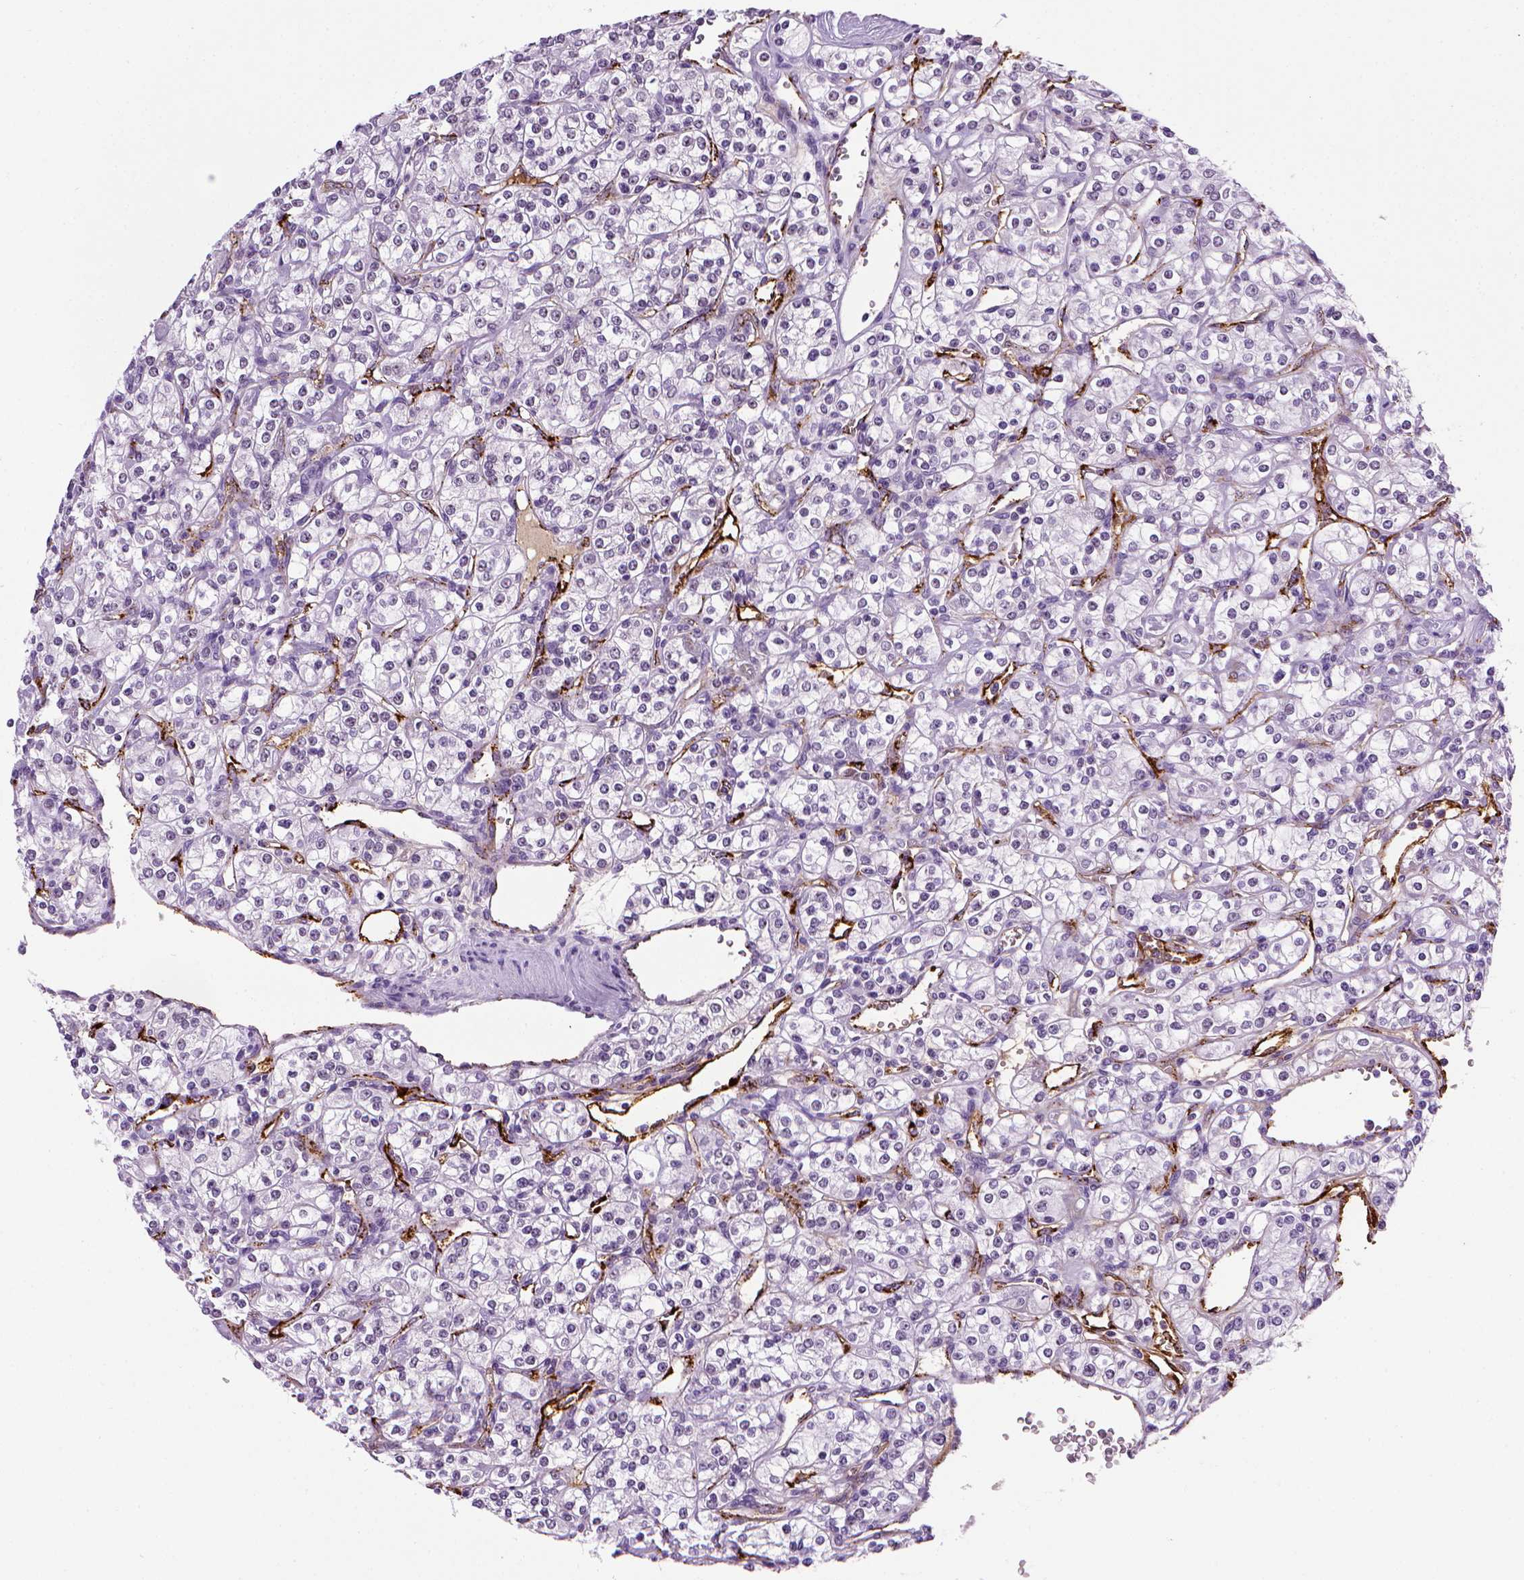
{"staining": {"intensity": "negative", "quantity": "none", "location": "none"}, "tissue": "renal cancer", "cell_type": "Tumor cells", "image_type": "cancer", "snomed": [{"axis": "morphology", "description": "Adenocarcinoma, NOS"}, {"axis": "topography", "description": "Kidney"}], "caption": "IHC histopathology image of renal cancer stained for a protein (brown), which shows no expression in tumor cells.", "gene": "VWF", "patient": {"sex": "male", "age": 77}}